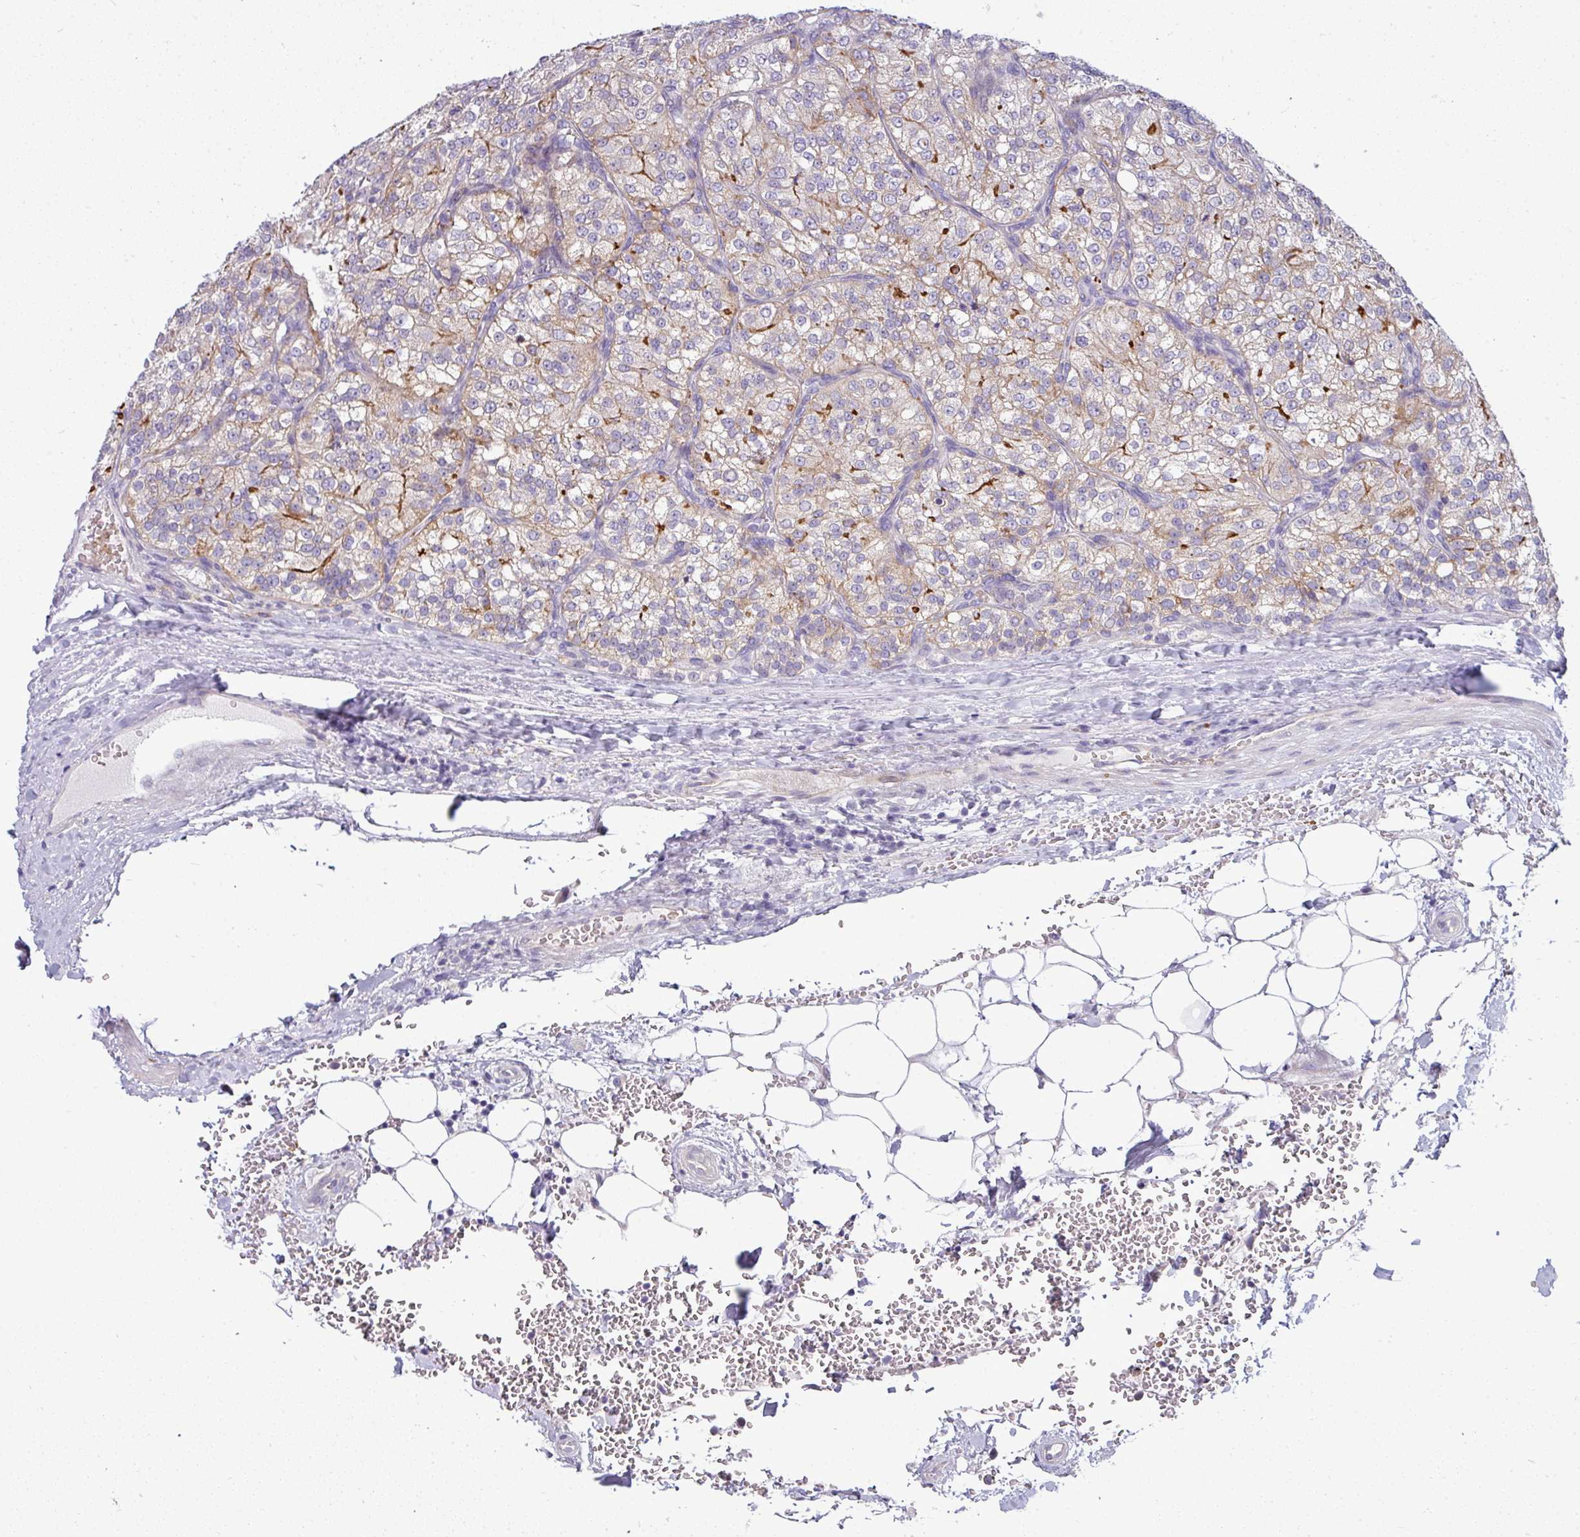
{"staining": {"intensity": "weak", "quantity": "25%-75%", "location": "cytoplasmic/membranous"}, "tissue": "renal cancer", "cell_type": "Tumor cells", "image_type": "cancer", "snomed": [{"axis": "morphology", "description": "Adenocarcinoma, NOS"}, {"axis": "topography", "description": "Kidney"}], "caption": "High-power microscopy captured an IHC image of adenocarcinoma (renal), revealing weak cytoplasmic/membranous staining in about 25%-75% of tumor cells. The protein of interest is stained brown, and the nuclei are stained in blue (DAB IHC with brightfield microscopy, high magnification).", "gene": "ACAP3", "patient": {"sex": "female", "age": 63}}